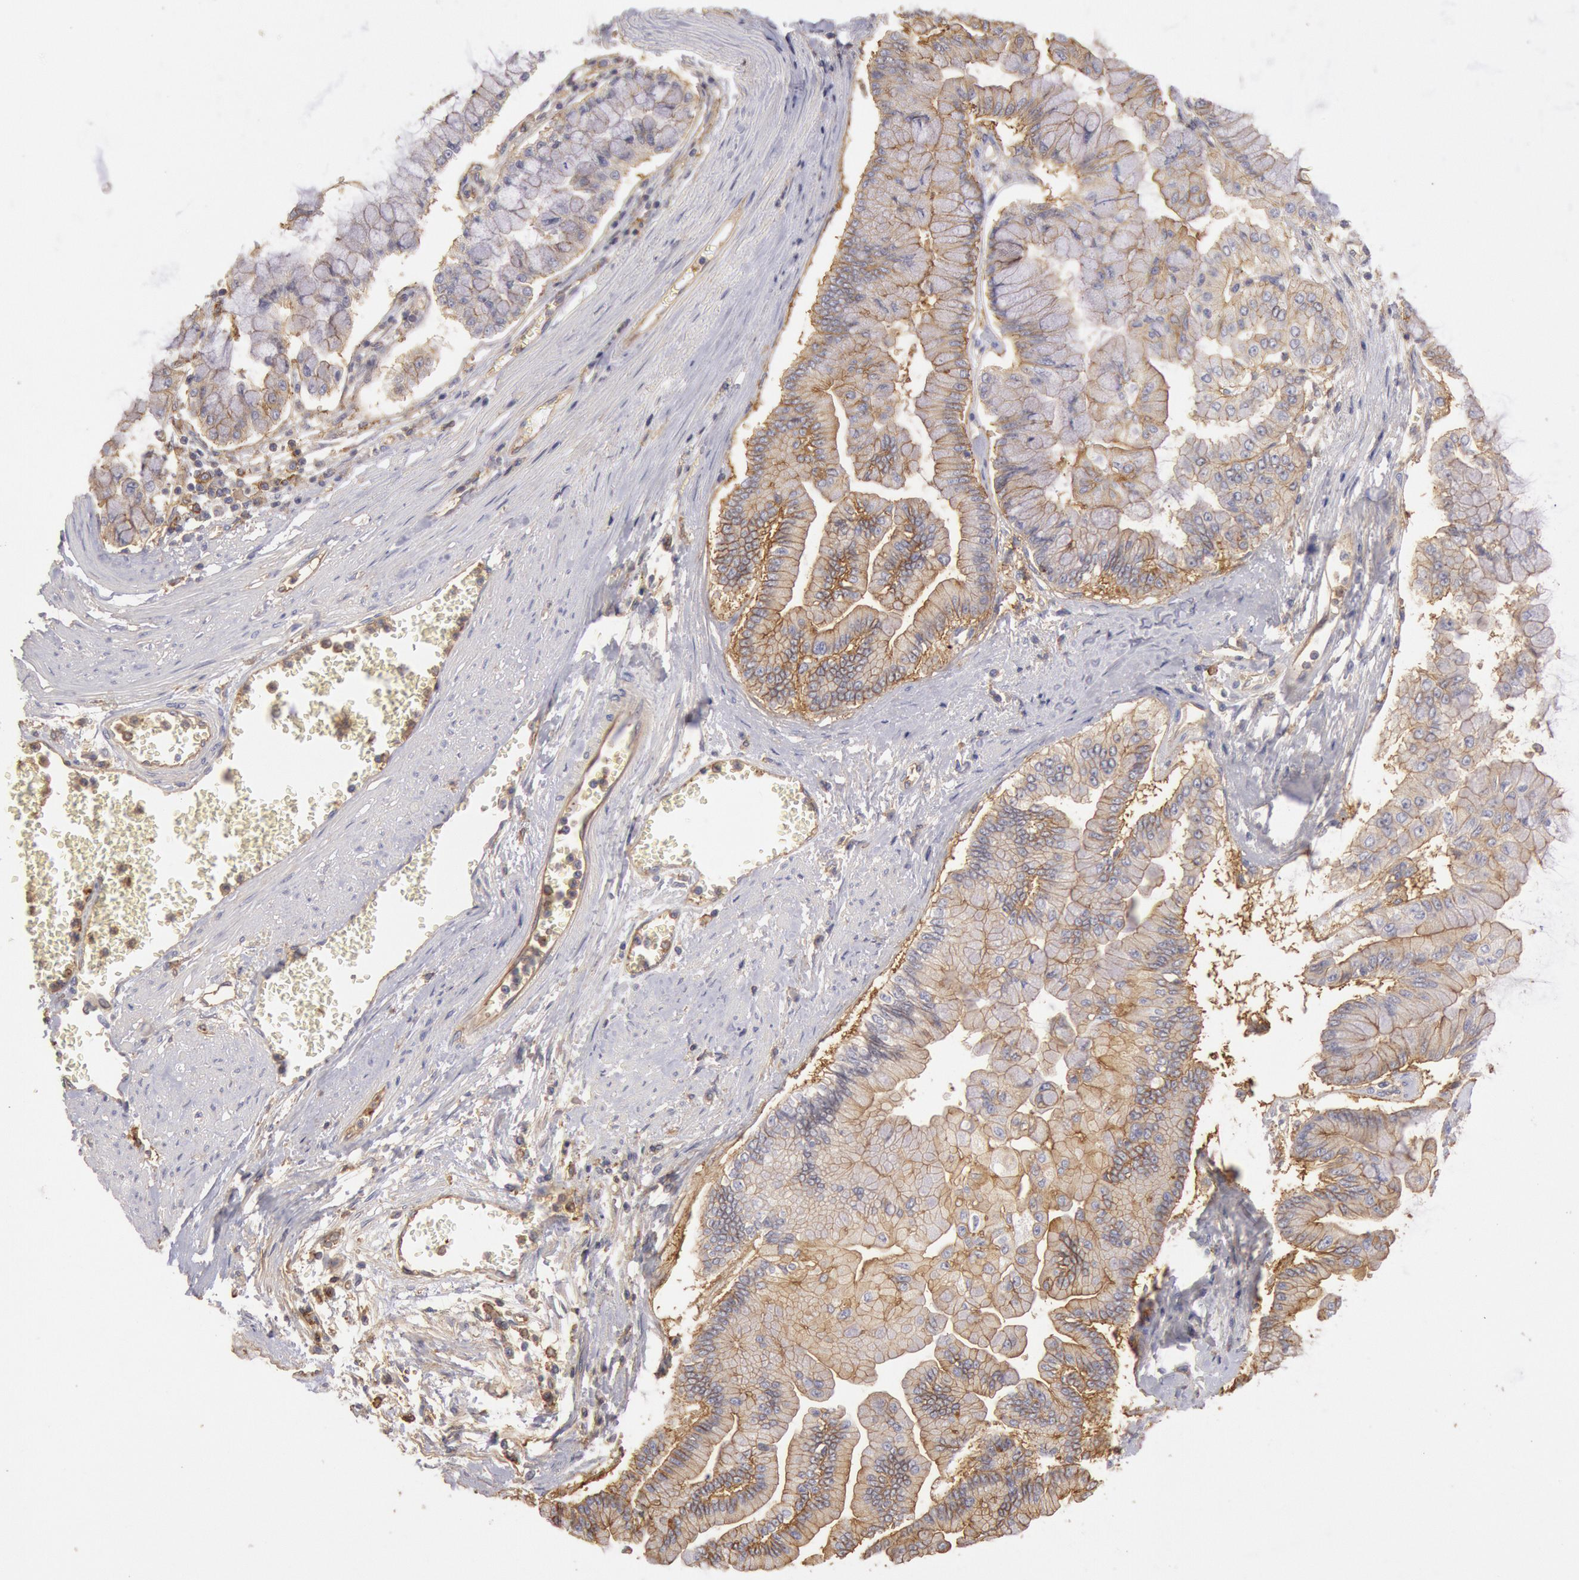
{"staining": {"intensity": "moderate", "quantity": "25%-75%", "location": "cytoplasmic/membranous"}, "tissue": "liver cancer", "cell_type": "Tumor cells", "image_type": "cancer", "snomed": [{"axis": "morphology", "description": "Cholangiocarcinoma"}, {"axis": "topography", "description": "Liver"}], "caption": "Immunohistochemistry (IHC) micrograph of neoplastic tissue: human liver cancer stained using immunohistochemistry displays medium levels of moderate protein expression localized specifically in the cytoplasmic/membranous of tumor cells, appearing as a cytoplasmic/membranous brown color.", "gene": "SNAP23", "patient": {"sex": "female", "age": 79}}